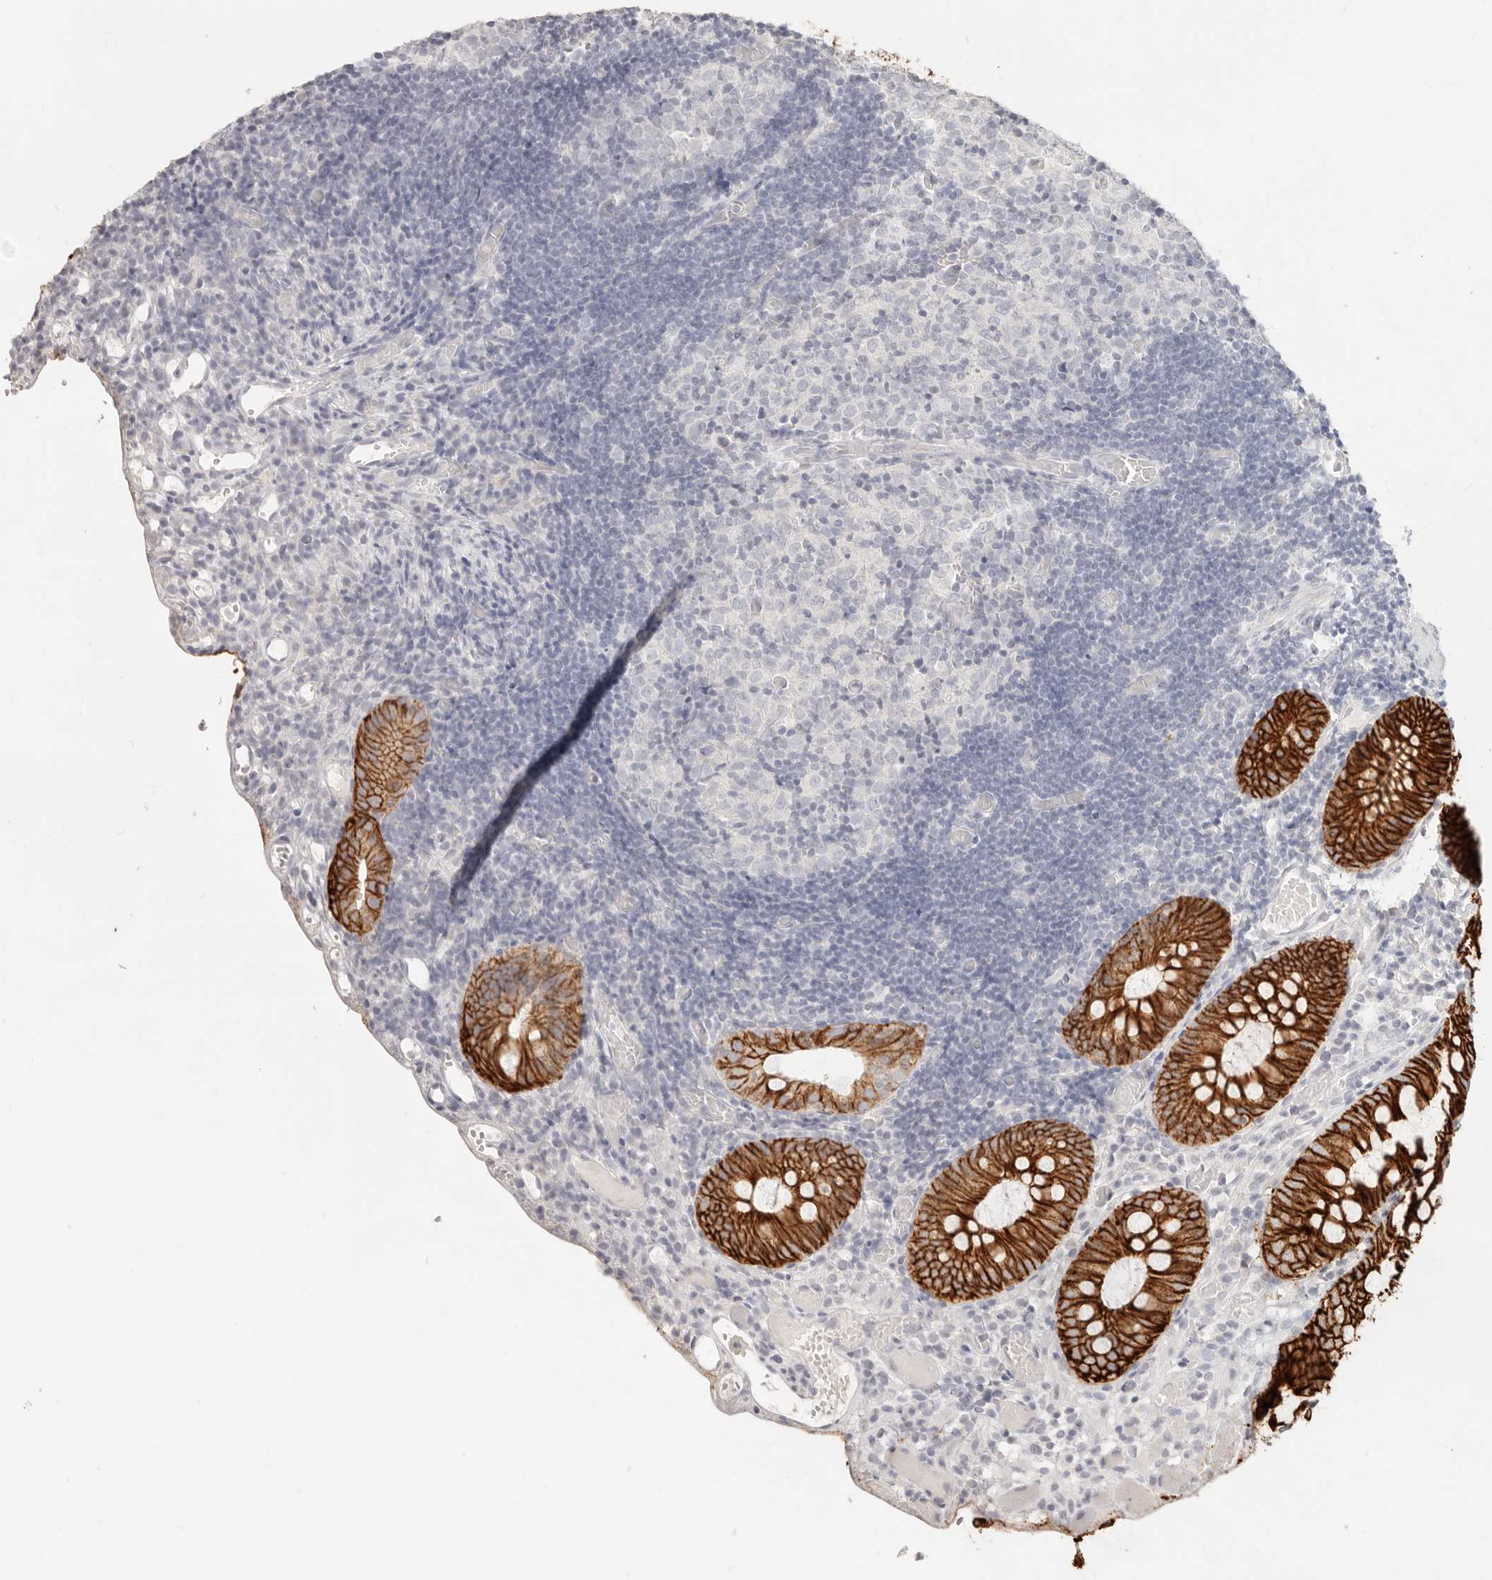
{"staining": {"intensity": "negative", "quantity": "none", "location": "none"}, "tissue": "colon", "cell_type": "Endothelial cells", "image_type": "normal", "snomed": [{"axis": "morphology", "description": "Normal tissue, NOS"}, {"axis": "topography", "description": "Colon"}], "caption": "Immunohistochemical staining of benign colon exhibits no significant positivity in endothelial cells.", "gene": "EPCAM", "patient": {"sex": "male", "age": 14}}